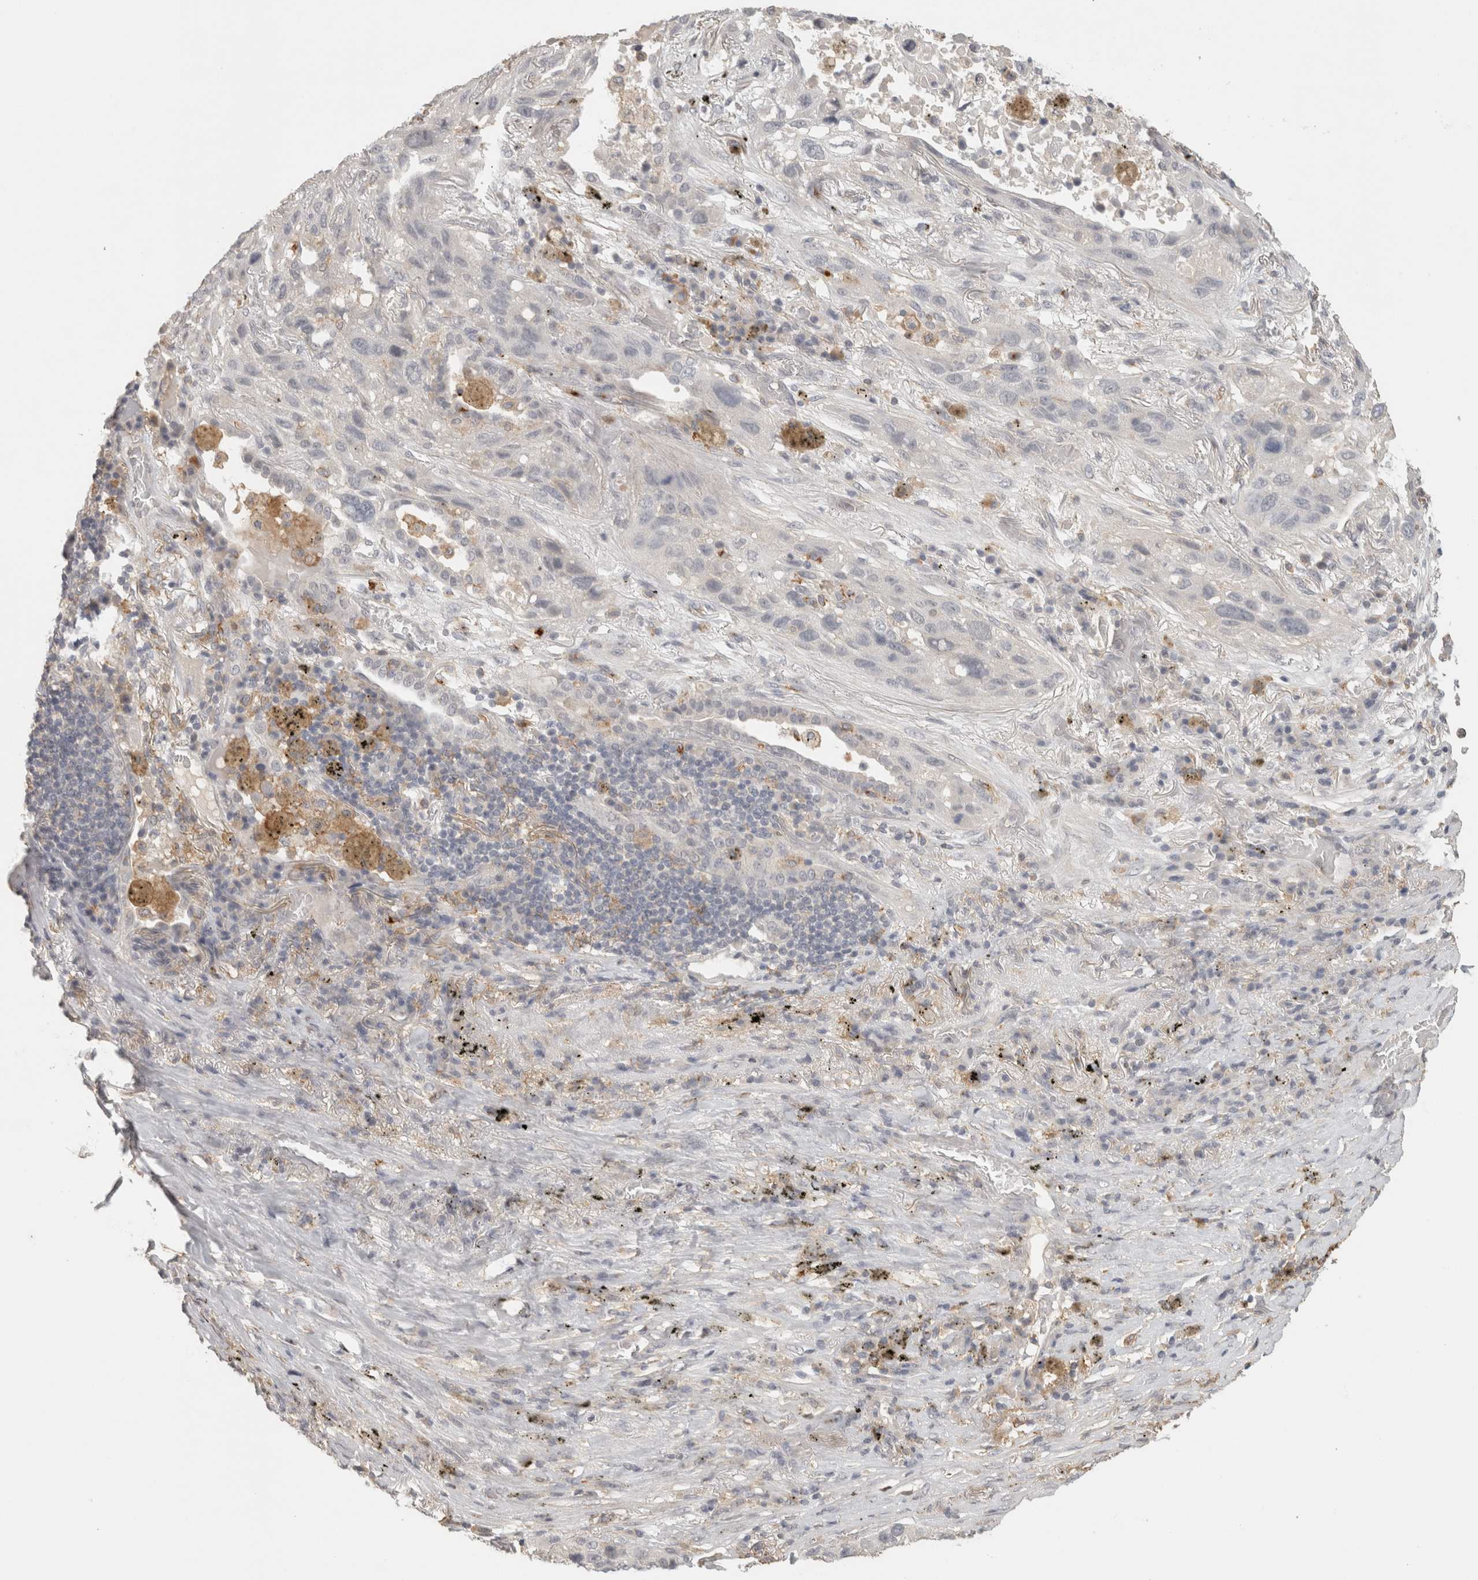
{"staining": {"intensity": "negative", "quantity": "none", "location": "none"}, "tissue": "lung cancer", "cell_type": "Tumor cells", "image_type": "cancer", "snomed": [{"axis": "morphology", "description": "Squamous cell carcinoma, NOS"}, {"axis": "topography", "description": "Lung"}], "caption": "Human squamous cell carcinoma (lung) stained for a protein using immunohistochemistry (IHC) demonstrates no staining in tumor cells.", "gene": "HAVCR2", "patient": {"sex": "male", "age": 57}}